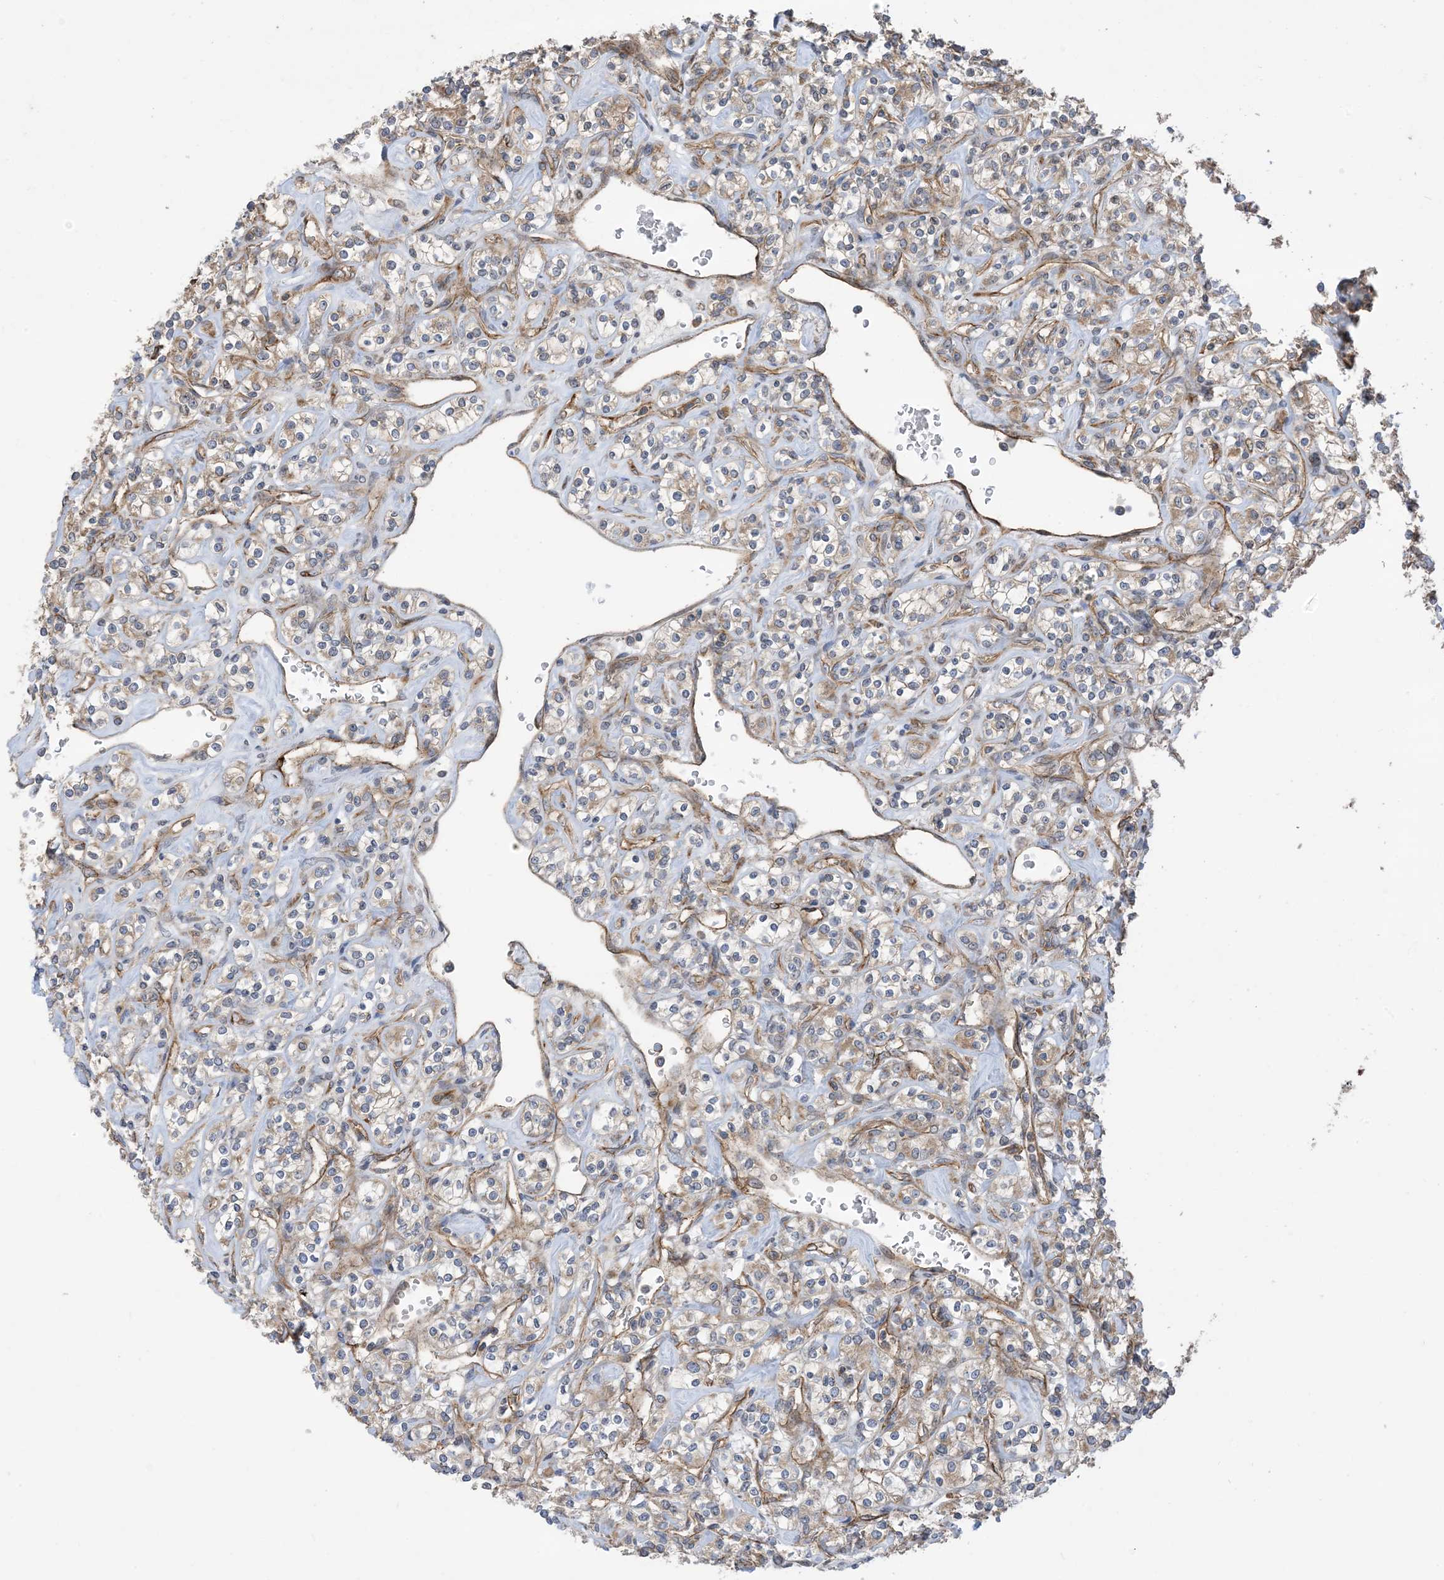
{"staining": {"intensity": "weak", "quantity": "<25%", "location": "cytoplasmic/membranous"}, "tissue": "renal cancer", "cell_type": "Tumor cells", "image_type": "cancer", "snomed": [{"axis": "morphology", "description": "Adenocarcinoma, NOS"}, {"axis": "topography", "description": "Kidney"}], "caption": "This is a micrograph of IHC staining of adenocarcinoma (renal), which shows no positivity in tumor cells.", "gene": "CLEC16A", "patient": {"sex": "male", "age": 77}}